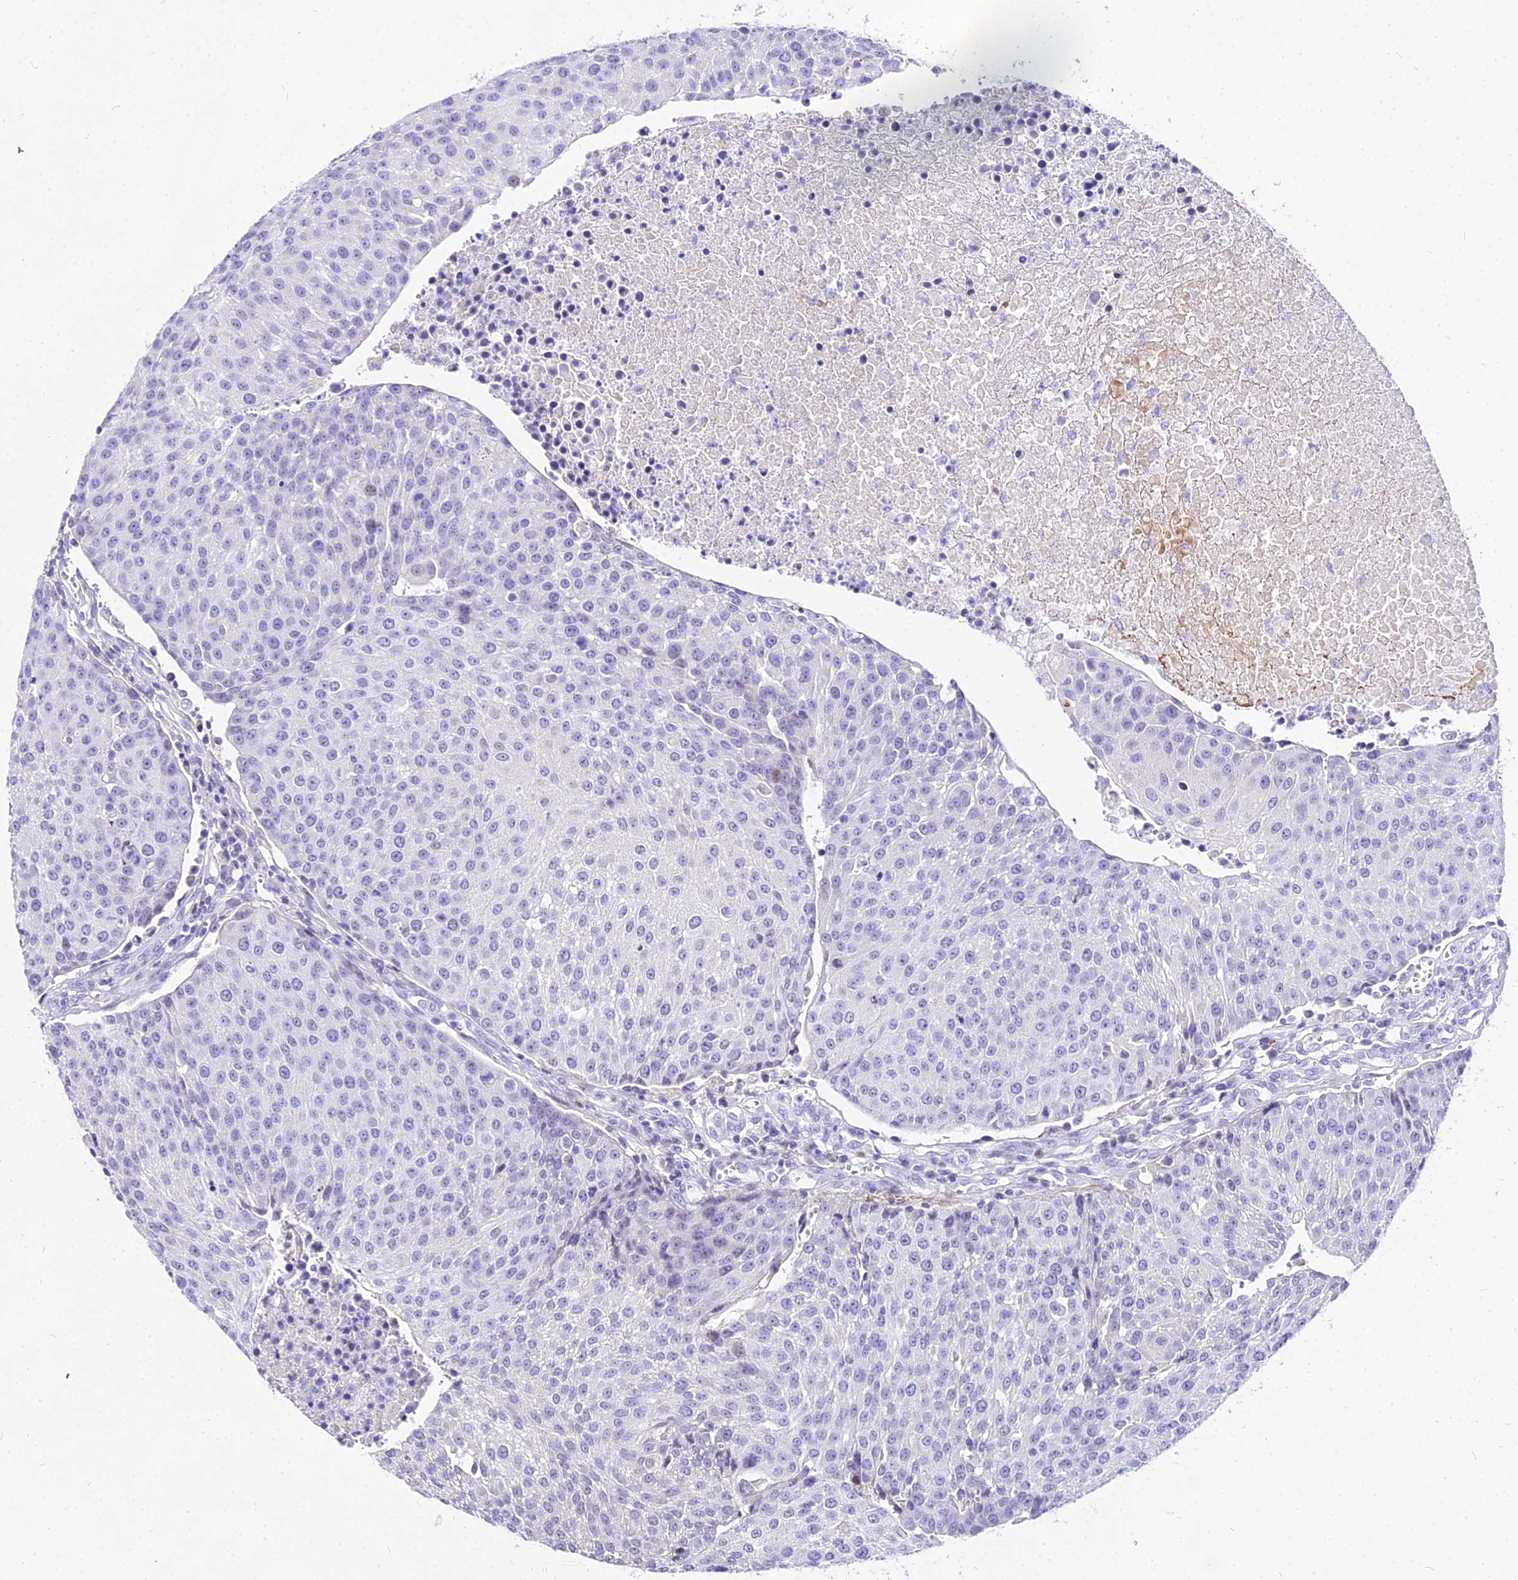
{"staining": {"intensity": "negative", "quantity": "none", "location": "none"}, "tissue": "urothelial cancer", "cell_type": "Tumor cells", "image_type": "cancer", "snomed": [{"axis": "morphology", "description": "Urothelial carcinoma, High grade"}, {"axis": "topography", "description": "Urinary bladder"}], "caption": "This photomicrograph is of urothelial carcinoma (high-grade) stained with immunohistochemistry (IHC) to label a protein in brown with the nuclei are counter-stained blue. There is no positivity in tumor cells.", "gene": "CARD18", "patient": {"sex": "female", "age": 85}}